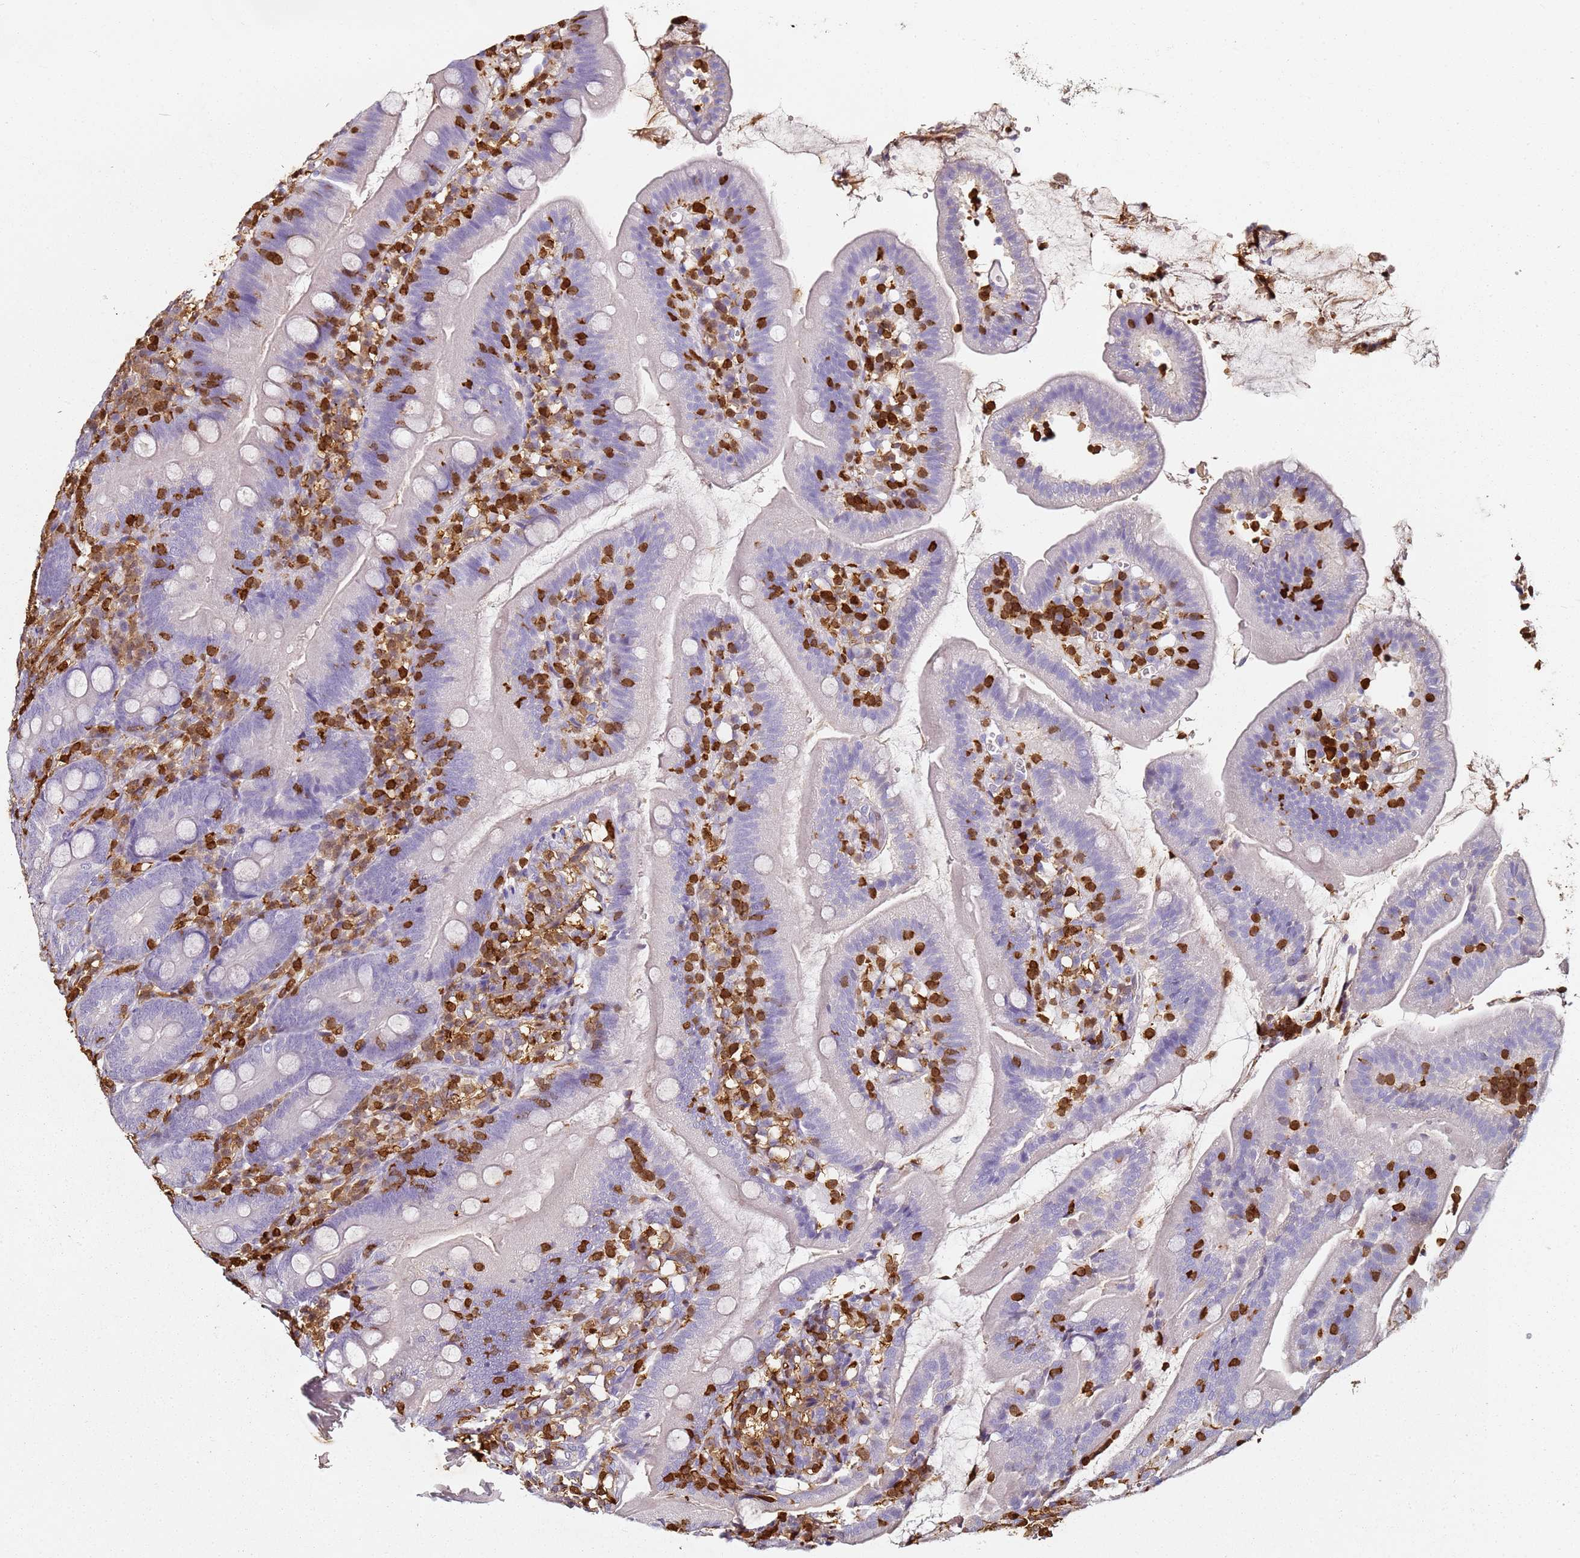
{"staining": {"intensity": "negative", "quantity": "none", "location": "none"}, "tissue": "duodenum", "cell_type": "Glandular cells", "image_type": "normal", "snomed": [{"axis": "morphology", "description": "Normal tissue, NOS"}, {"axis": "topography", "description": "Duodenum"}], "caption": "This is an immunohistochemistry photomicrograph of normal human duodenum. There is no staining in glandular cells.", "gene": "S100A4", "patient": {"sex": "female", "age": 67}}